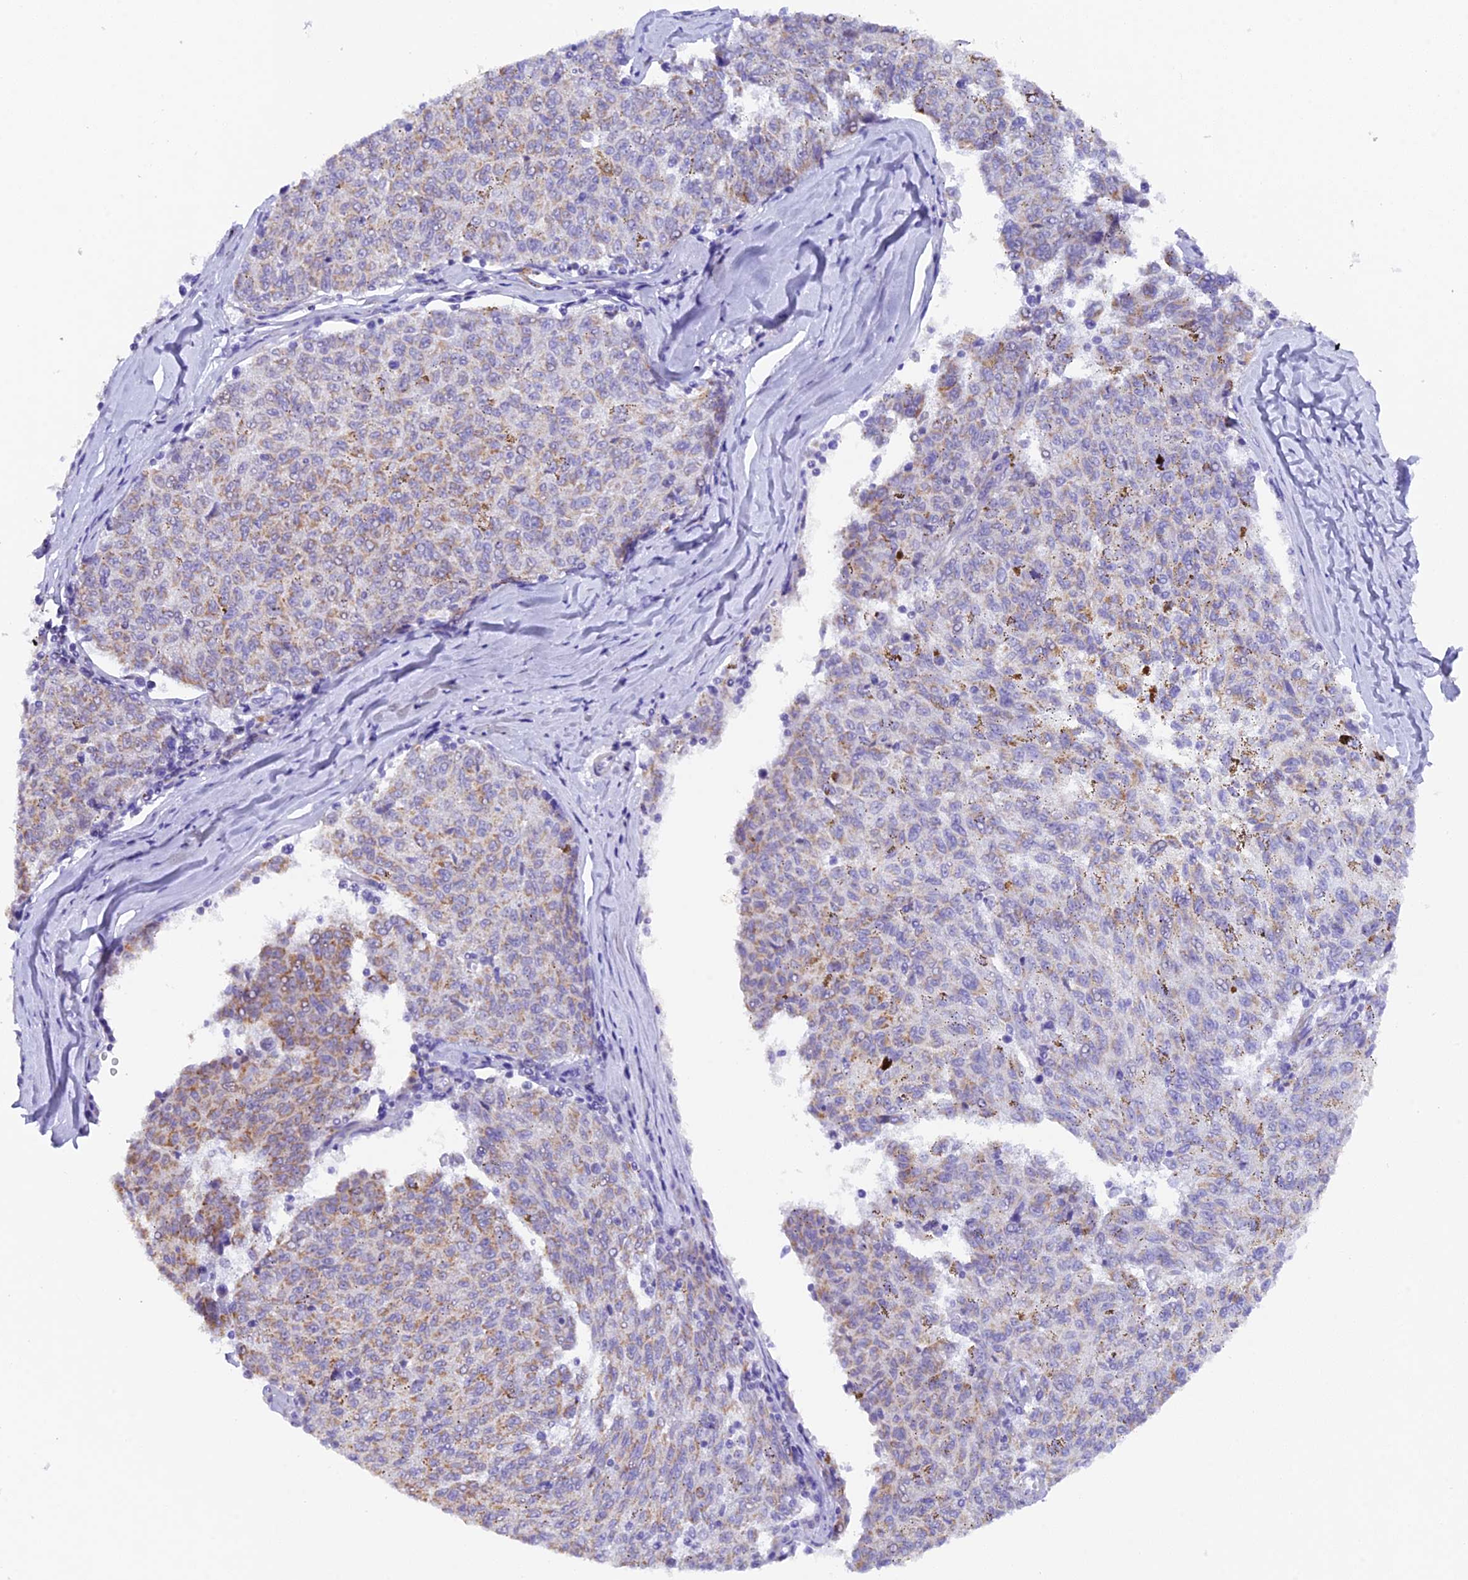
{"staining": {"intensity": "moderate", "quantity": "25%-75%", "location": "cytoplasmic/membranous"}, "tissue": "melanoma", "cell_type": "Tumor cells", "image_type": "cancer", "snomed": [{"axis": "morphology", "description": "Malignant melanoma, NOS"}, {"axis": "topography", "description": "Skin"}], "caption": "Immunohistochemistry (IHC) micrograph of malignant melanoma stained for a protein (brown), which shows medium levels of moderate cytoplasmic/membranous positivity in about 25%-75% of tumor cells.", "gene": "TFAM", "patient": {"sex": "female", "age": 72}}